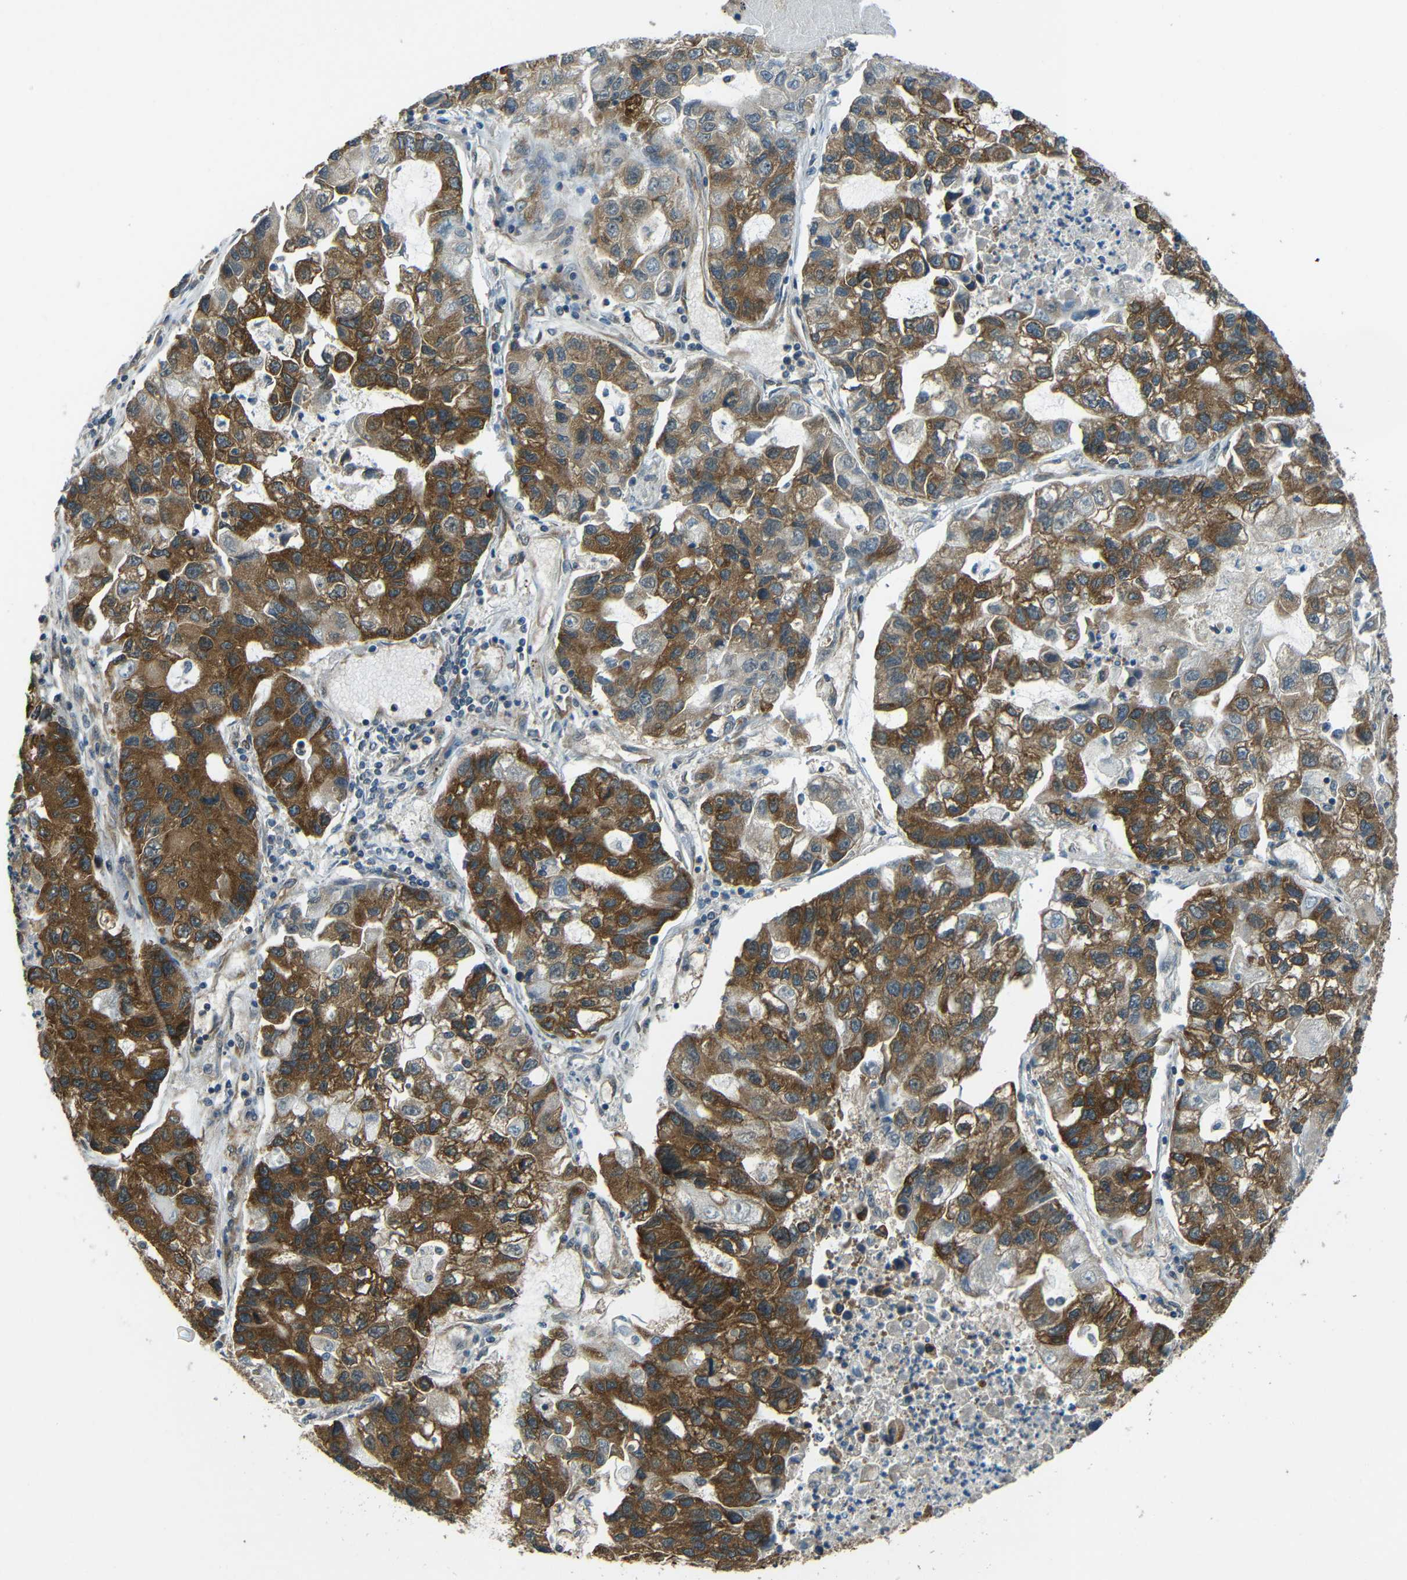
{"staining": {"intensity": "strong", "quantity": "25%-75%", "location": "cytoplasmic/membranous"}, "tissue": "lung cancer", "cell_type": "Tumor cells", "image_type": "cancer", "snomed": [{"axis": "morphology", "description": "Adenocarcinoma, NOS"}, {"axis": "topography", "description": "Lung"}], "caption": "Human lung cancer (adenocarcinoma) stained with a brown dye demonstrates strong cytoplasmic/membranous positive expression in about 25%-75% of tumor cells.", "gene": "VAPB", "patient": {"sex": "female", "age": 51}}